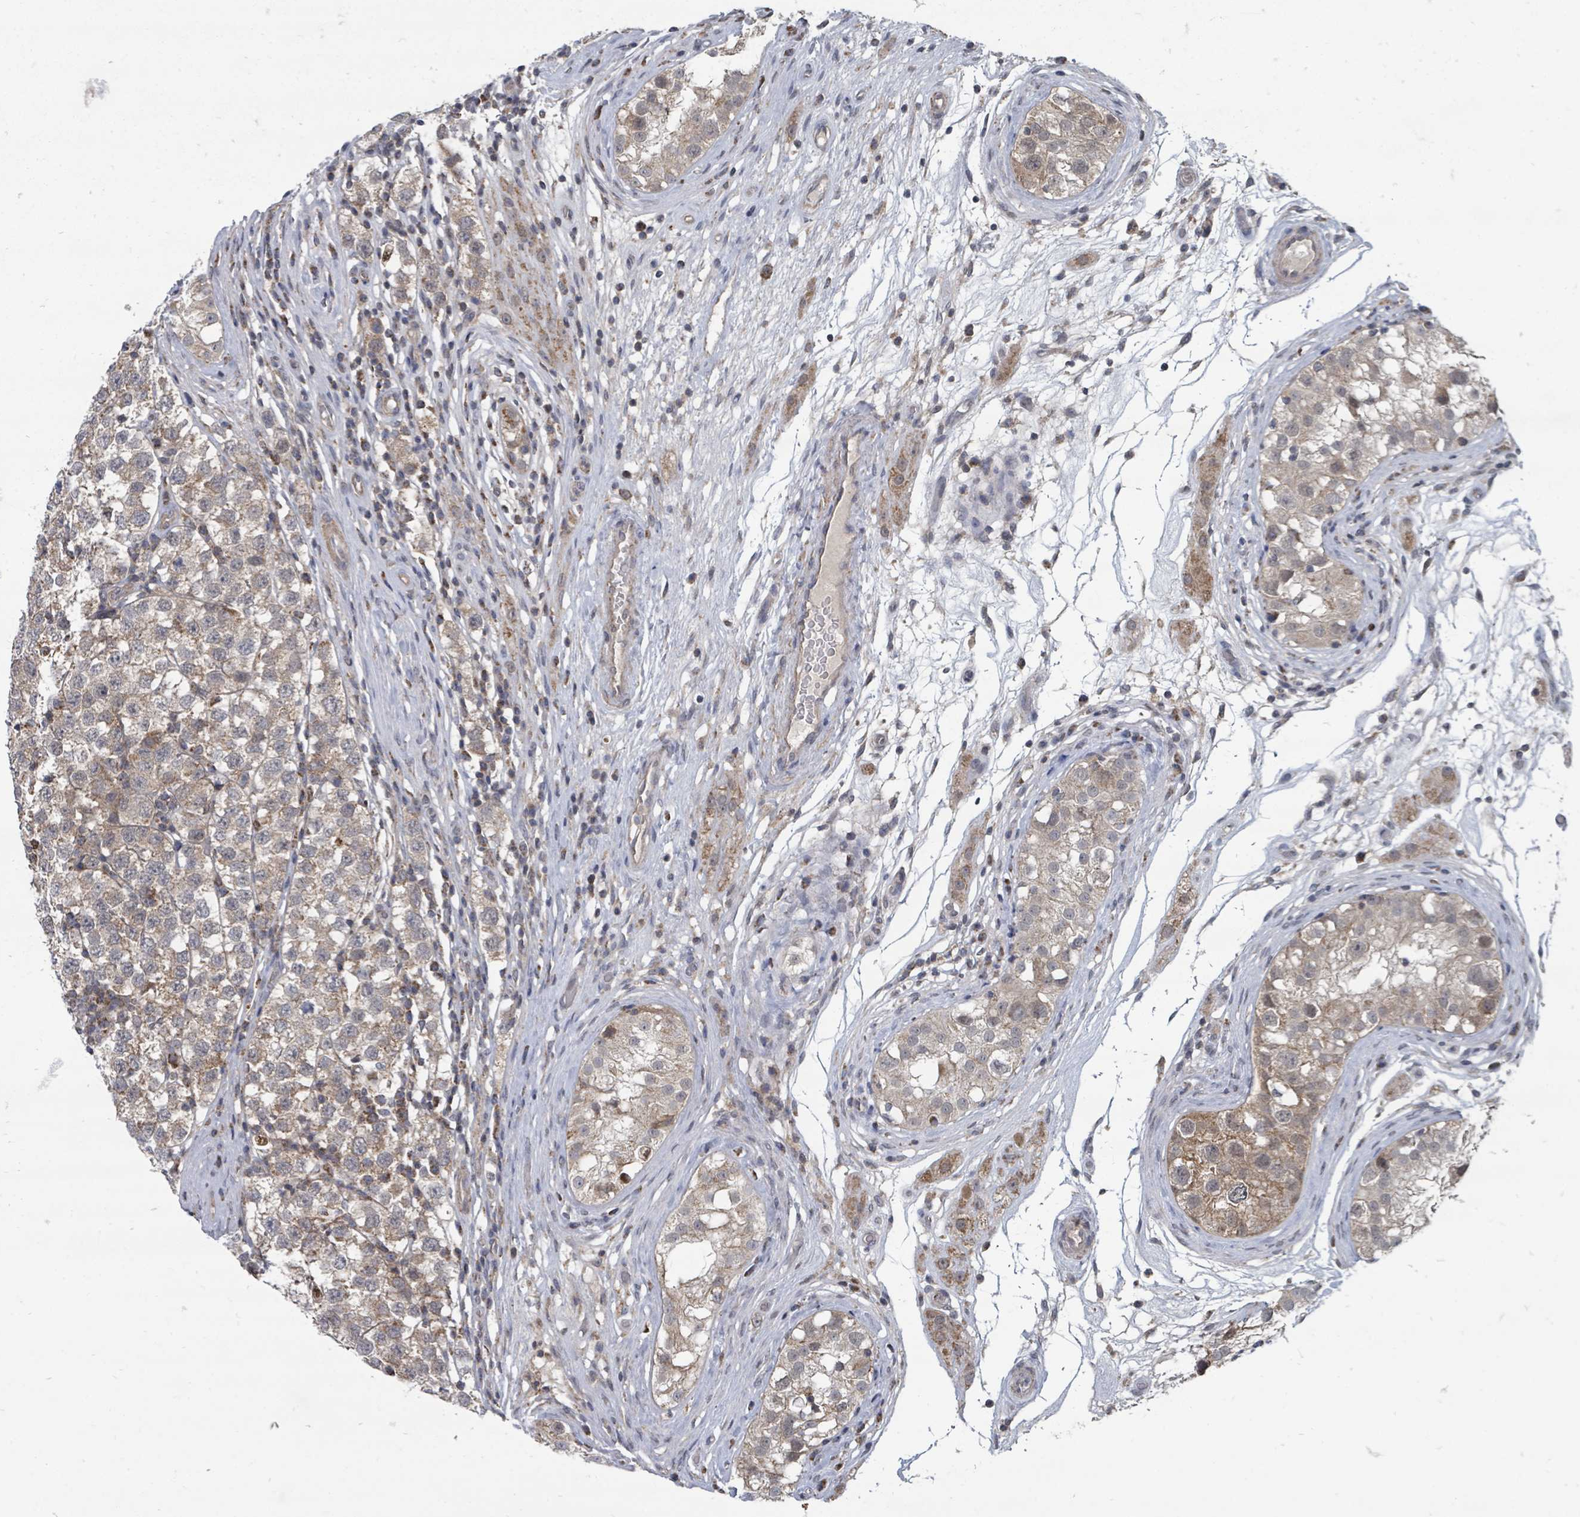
{"staining": {"intensity": "weak", "quantity": "25%-75%", "location": "cytoplasmic/membranous"}, "tissue": "testis cancer", "cell_type": "Tumor cells", "image_type": "cancer", "snomed": [{"axis": "morphology", "description": "Seminoma, NOS"}, {"axis": "topography", "description": "Testis"}], "caption": "A high-resolution histopathology image shows immunohistochemistry (IHC) staining of seminoma (testis), which reveals weak cytoplasmic/membranous expression in approximately 25%-75% of tumor cells.", "gene": "MAGOHB", "patient": {"sex": "male", "age": 34}}